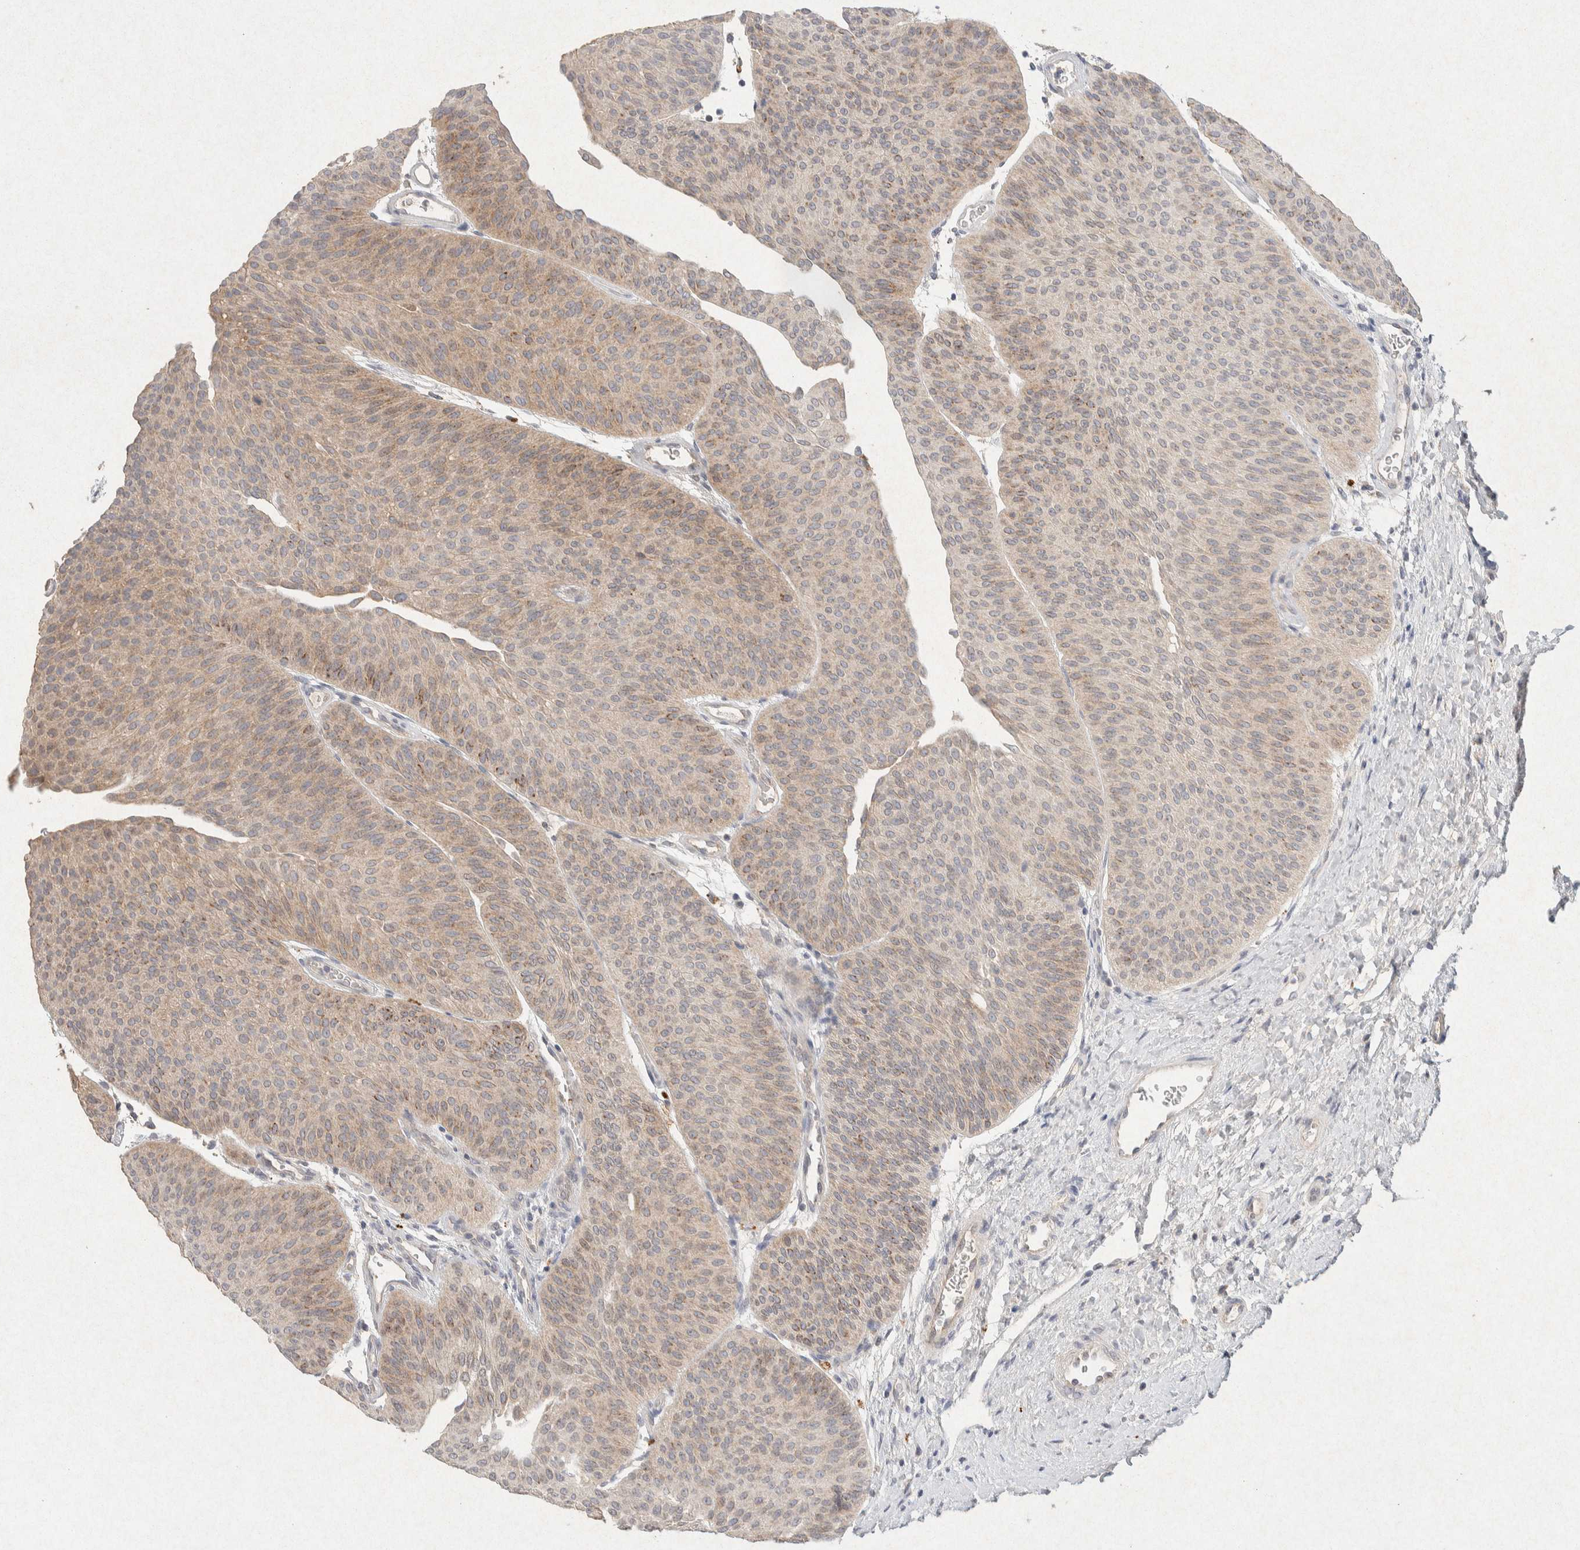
{"staining": {"intensity": "weak", "quantity": ">75%", "location": "cytoplasmic/membranous"}, "tissue": "urothelial cancer", "cell_type": "Tumor cells", "image_type": "cancer", "snomed": [{"axis": "morphology", "description": "Urothelial carcinoma, Low grade"}, {"axis": "topography", "description": "Urinary bladder"}], "caption": "Low-grade urothelial carcinoma stained for a protein displays weak cytoplasmic/membranous positivity in tumor cells.", "gene": "GNAI1", "patient": {"sex": "female", "age": 60}}